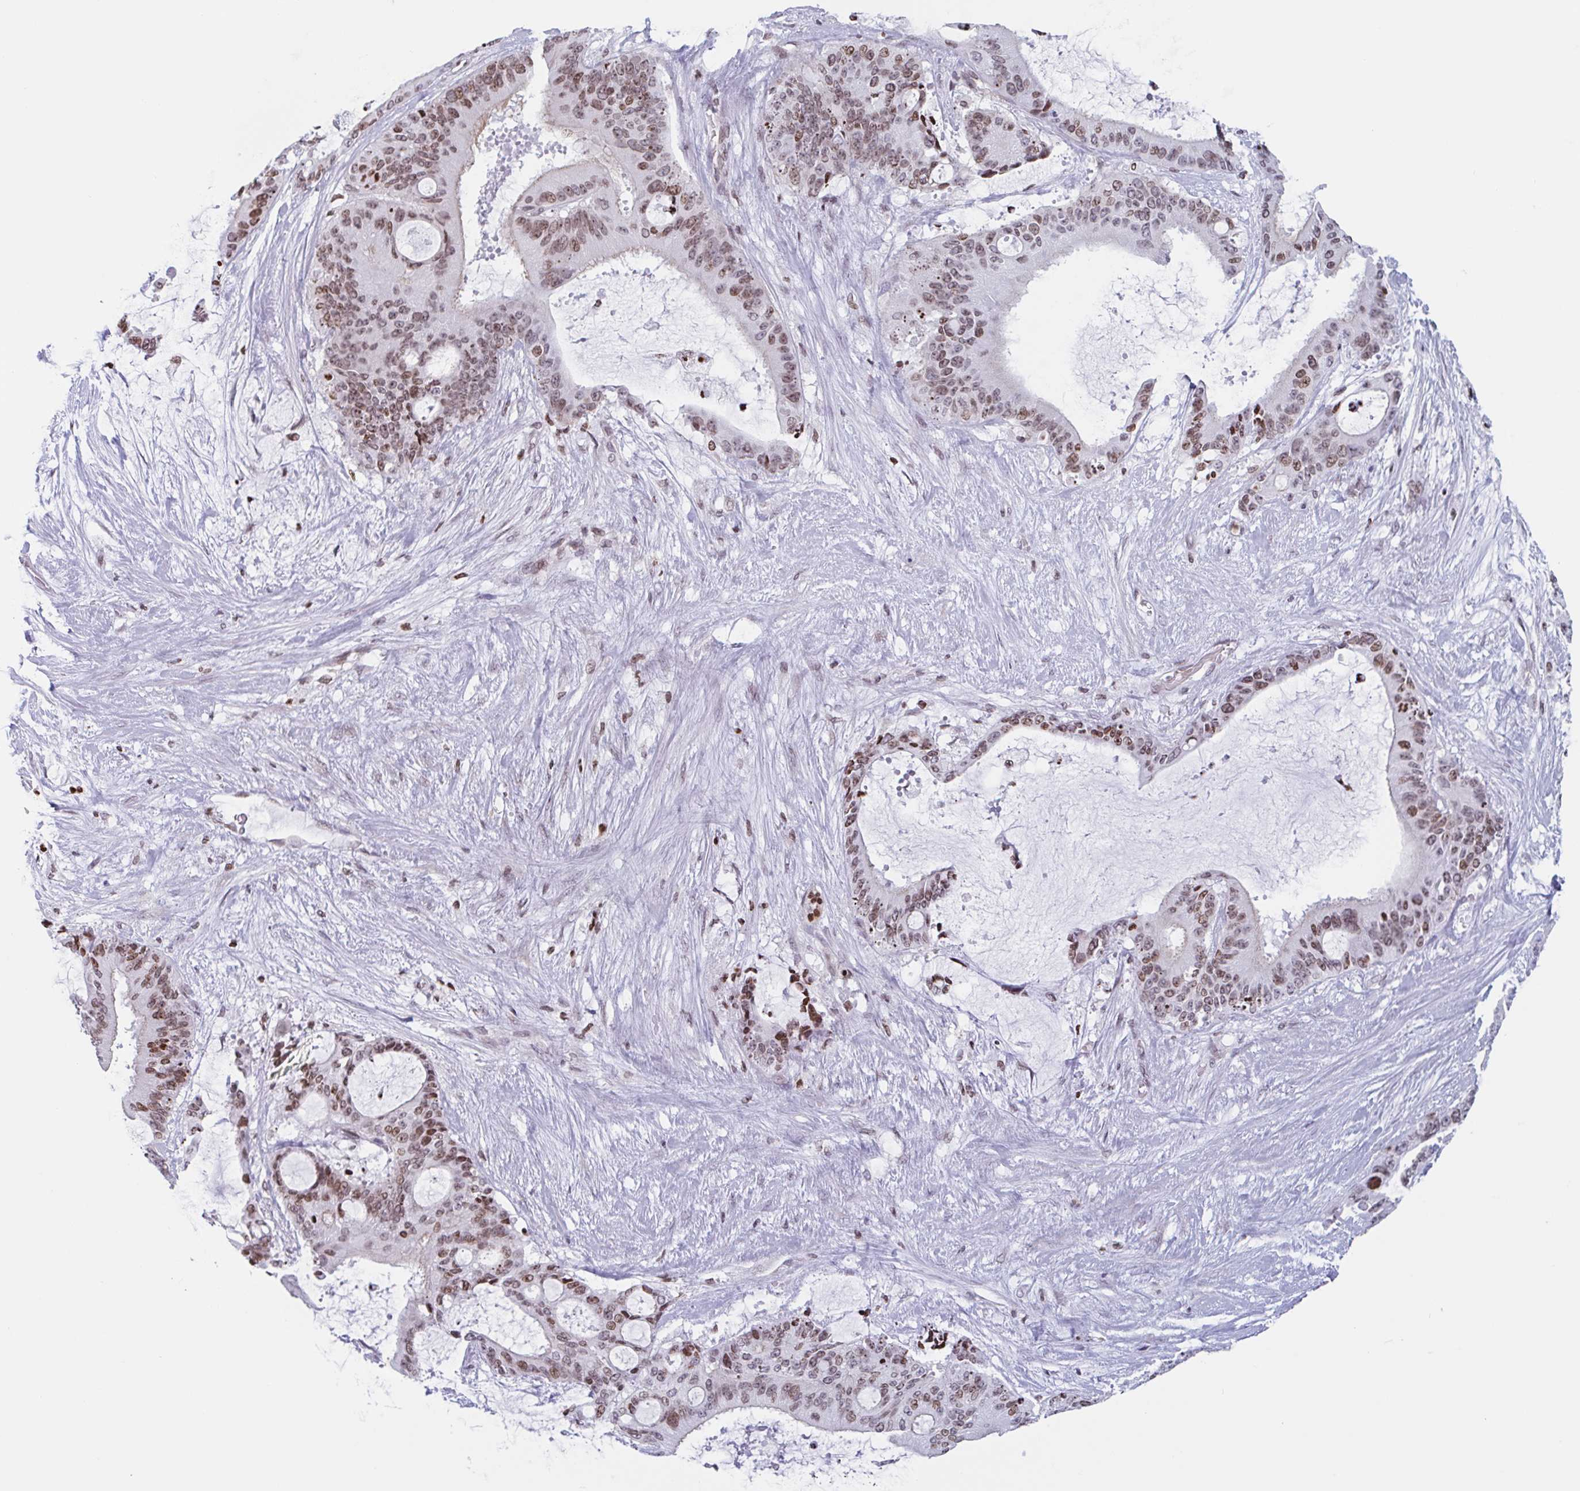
{"staining": {"intensity": "moderate", "quantity": ">75%", "location": "nuclear"}, "tissue": "liver cancer", "cell_type": "Tumor cells", "image_type": "cancer", "snomed": [{"axis": "morphology", "description": "Normal tissue, NOS"}, {"axis": "morphology", "description": "Cholangiocarcinoma"}, {"axis": "topography", "description": "Liver"}, {"axis": "topography", "description": "Peripheral nerve tissue"}], "caption": "Immunohistochemical staining of cholangiocarcinoma (liver) demonstrates medium levels of moderate nuclear staining in approximately >75% of tumor cells.", "gene": "NOL6", "patient": {"sex": "female", "age": 73}}